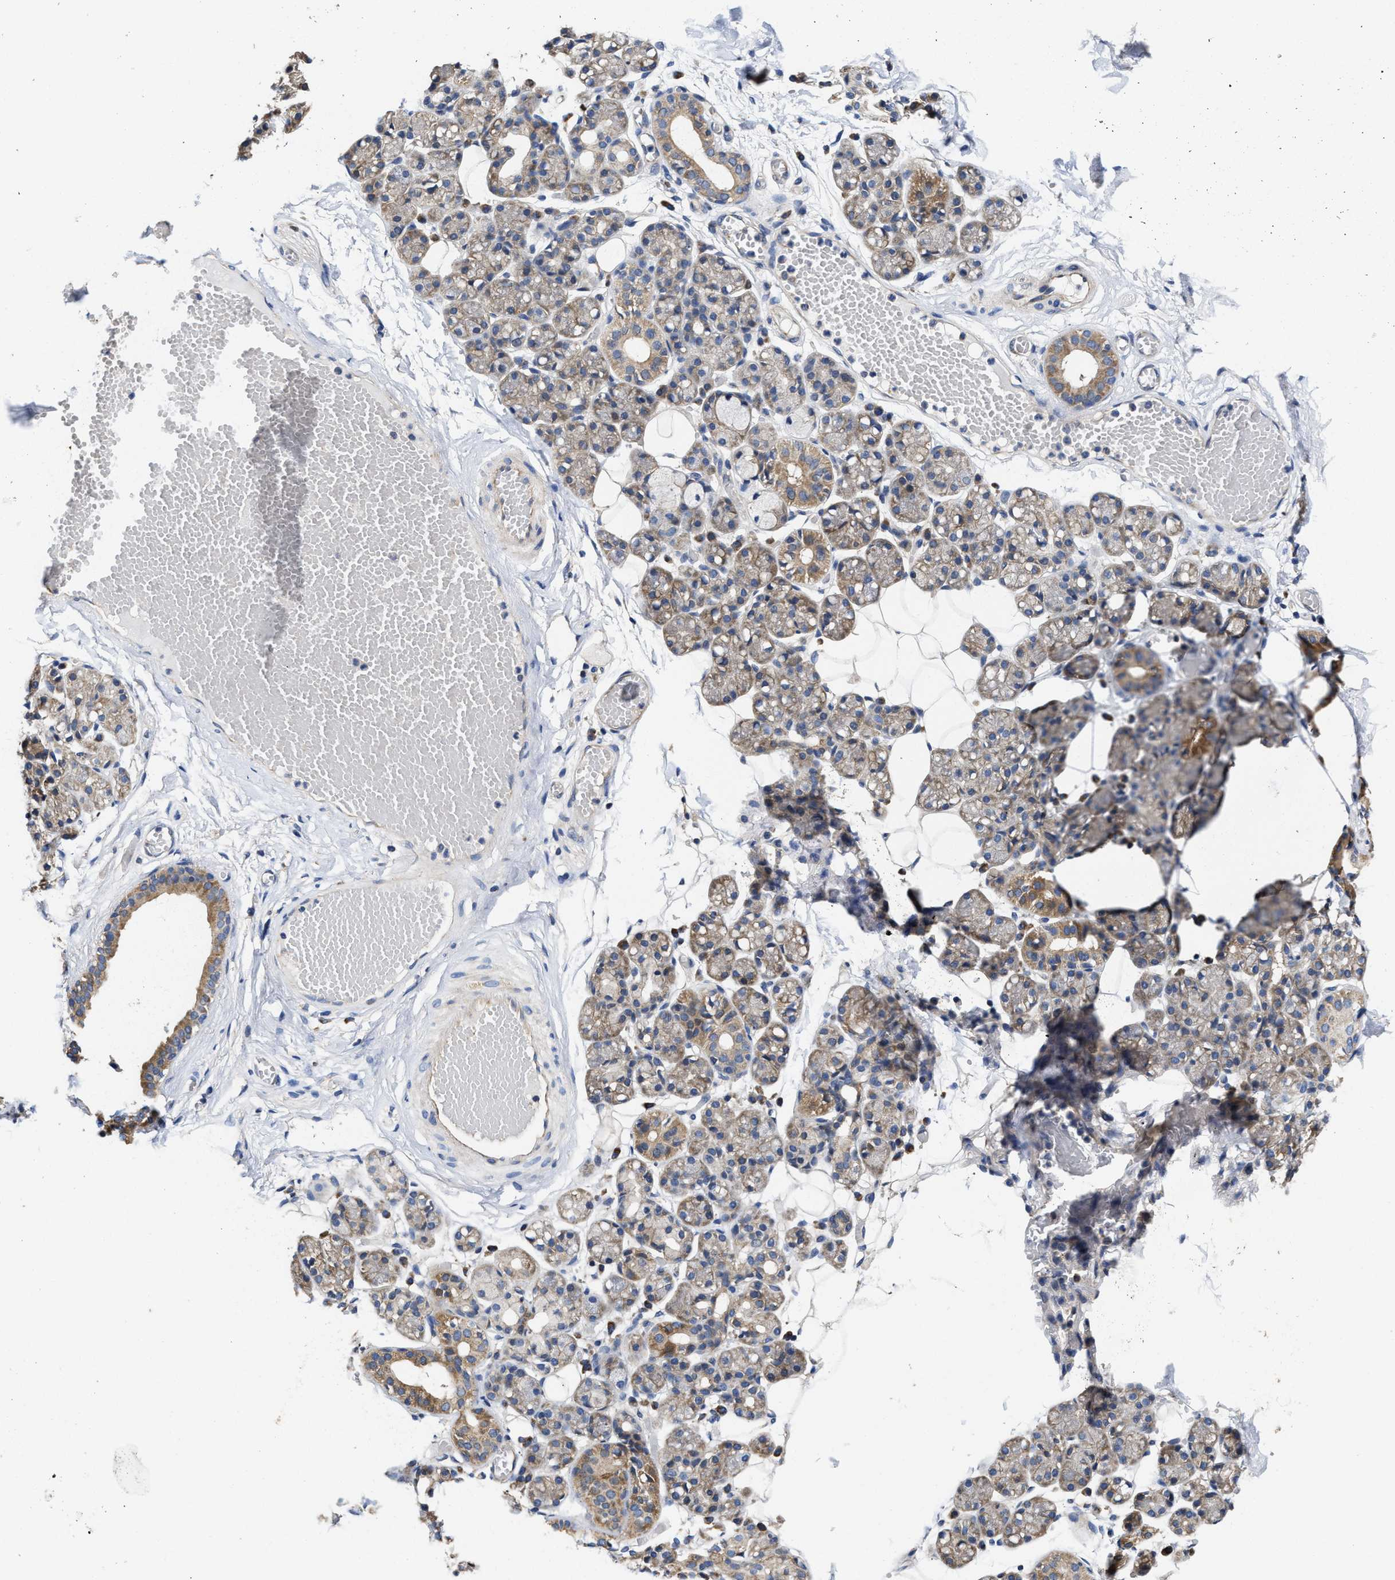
{"staining": {"intensity": "moderate", "quantity": "<25%", "location": "cytoplasmic/membranous"}, "tissue": "salivary gland", "cell_type": "Glandular cells", "image_type": "normal", "snomed": [{"axis": "morphology", "description": "Normal tissue, NOS"}, {"axis": "topography", "description": "Salivary gland"}], "caption": "Immunohistochemistry of normal human salivary gland shows low levels of moderate cytoplasmic/membranous expression in about <25% of glandular cells.", "gene": "TRAF6", "patient": {"sex": "male", "age": 63}}